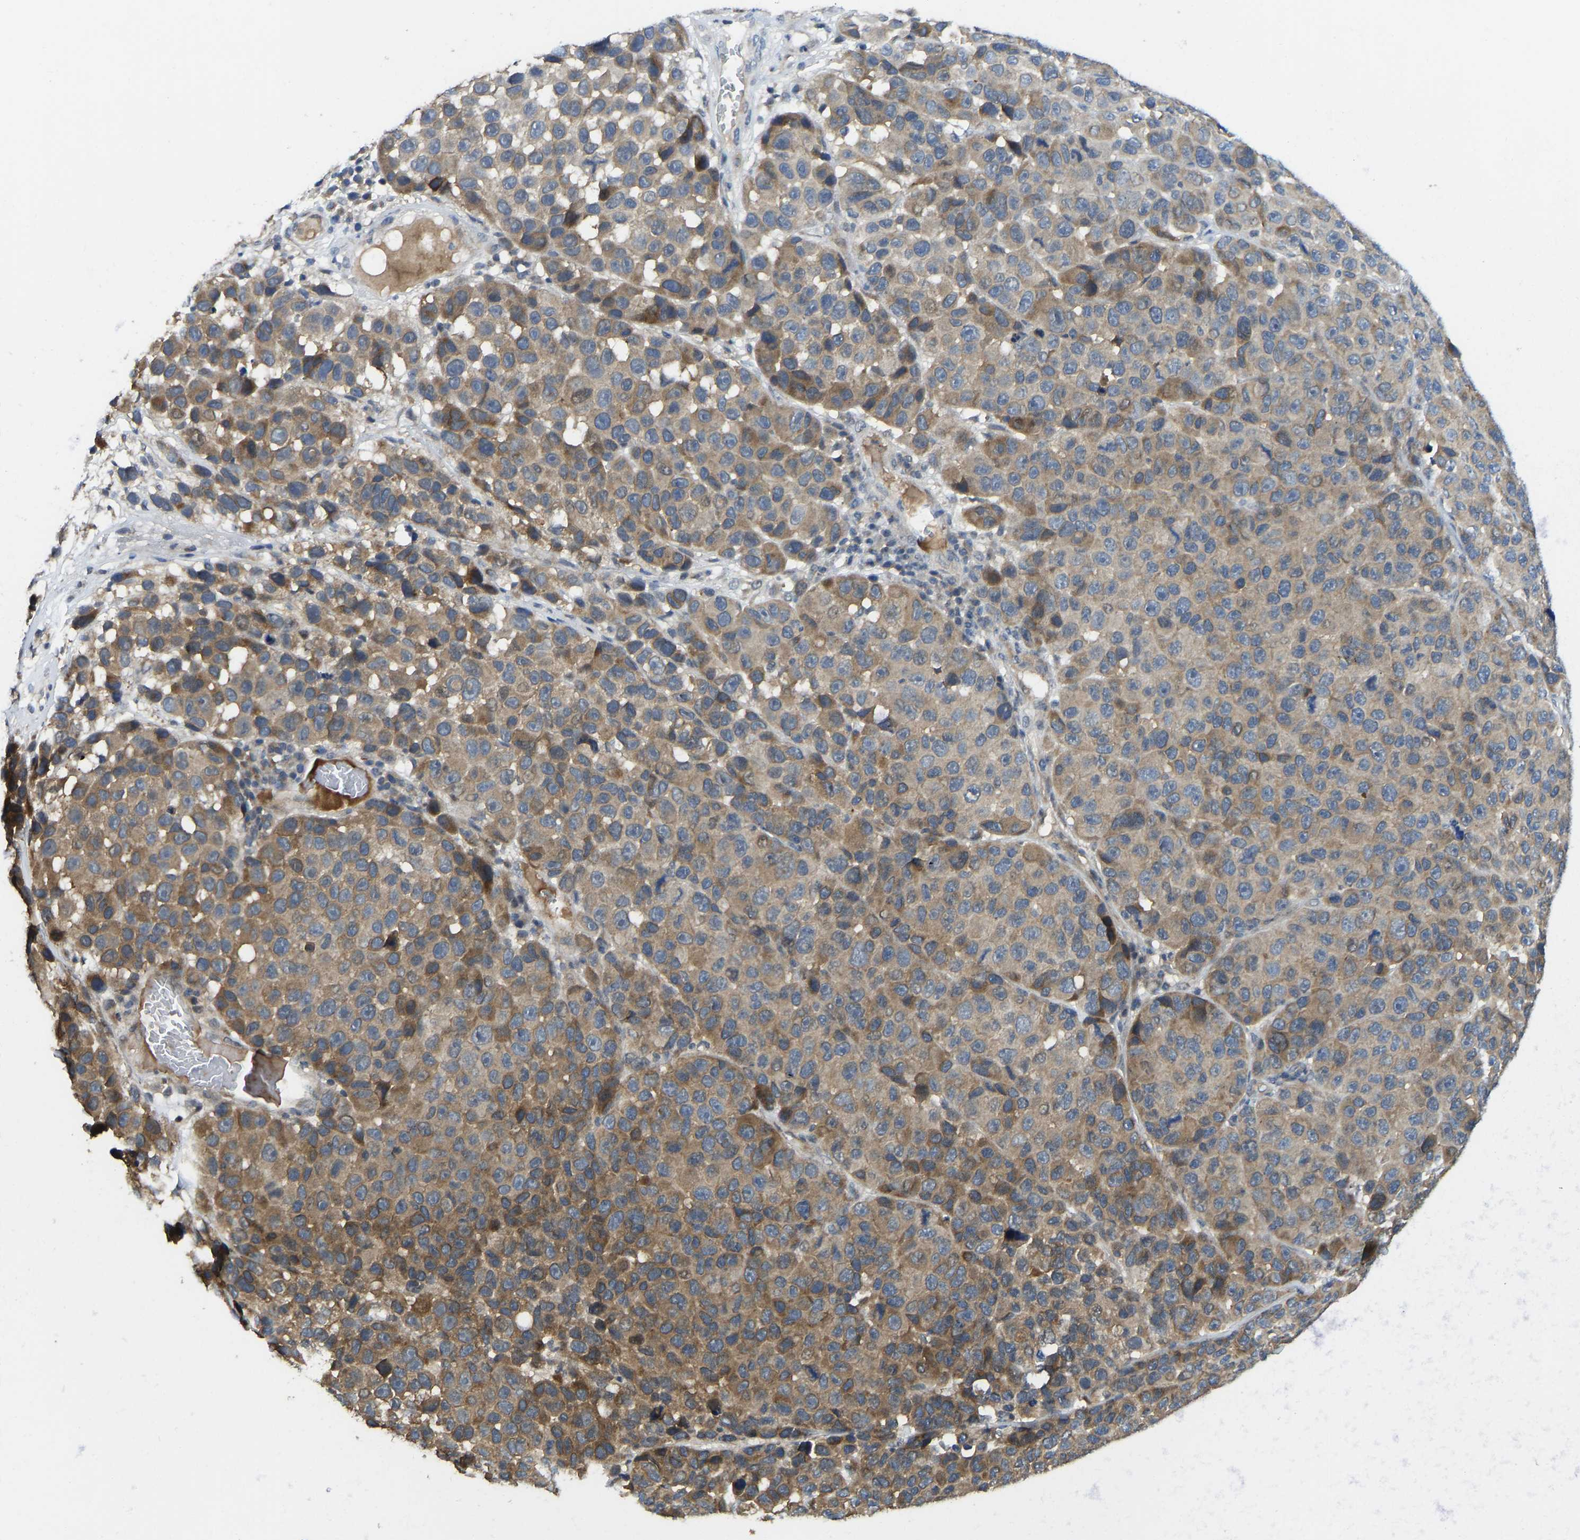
{"staining": {"intensity": "moderate", "quantity": ">75%", "location": "cytoplasmic/membranous"}, "tissue": "melanoma", "cell_type": "Tumor cells", "image_type": "cancer", "snomed": [{"axis": "morphology", "description": "Malignant melanoma, NOS"}, {"axis": "topography", "description": "Skin"}], "caption": "IHC photomicrograph of human melanoma stained for a protein (brown), which exhibits medium levels of moderate cytoplasmic/membranous positivity in about >75% of tumor cells.", "gene": "NDRG3", "patient": {"sex": "male", "age": 53}}